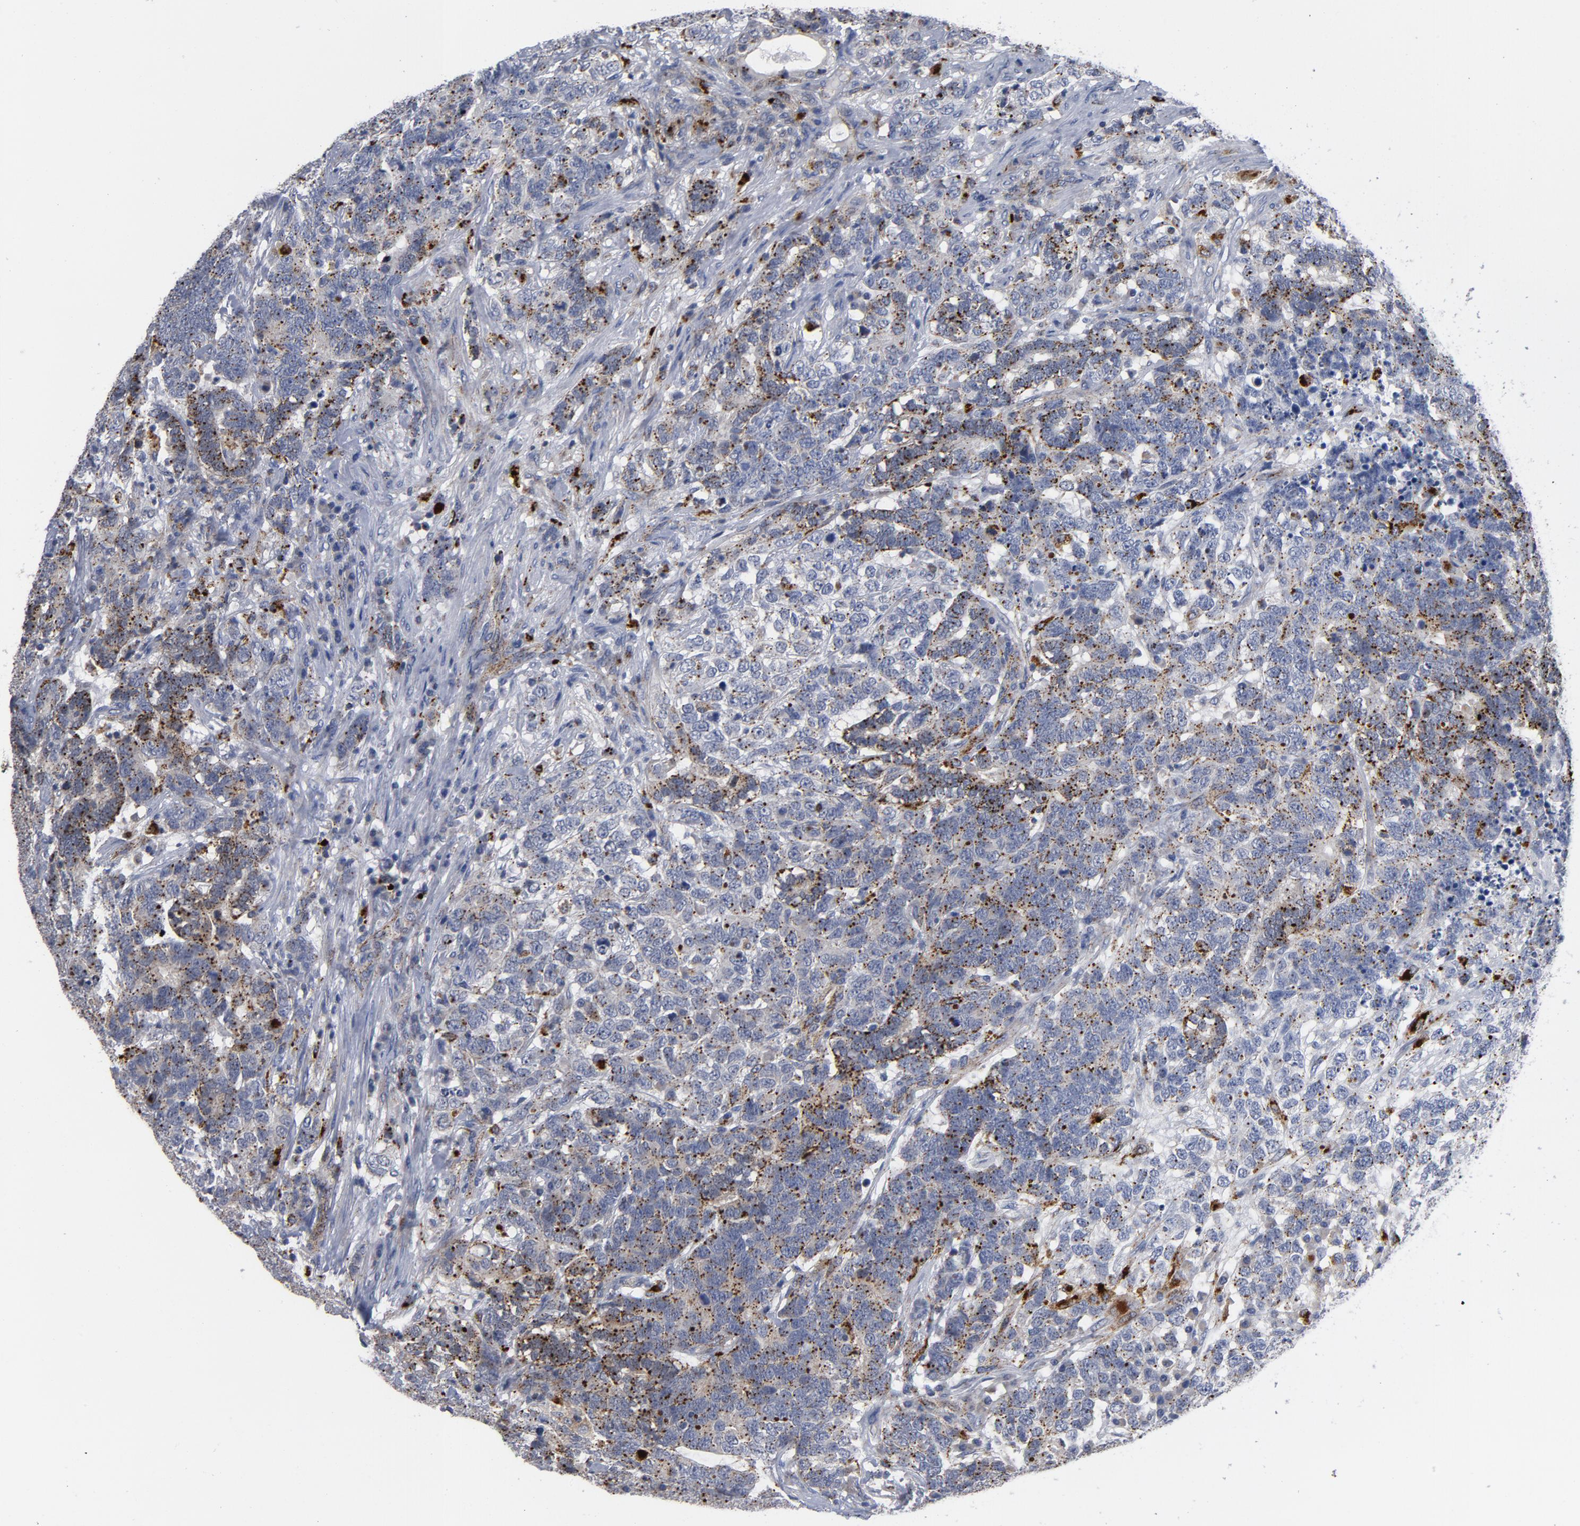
{"staining": {"intensity": "moderate", "quantity": ">75%", "location": "cytoplasmic/membranous"}, "tissue": "testis cancer", "cell_type": "Tumor cells", "image_type": "cancer", "snomed": [{"axis": "morphology", "description": "Carcinoma, Embryonal, NOS"}, {"axis": "topography", "description": "Testis"}], "caption": "This is an image of immunohistochemistry staining of testis cancer (embryonal carcinoma), which shows moderate positivity in the cytoplasmic/membranous of tumor cells.", "gene": "AKT2", "patient": {"sex": "male", "age": 26}}